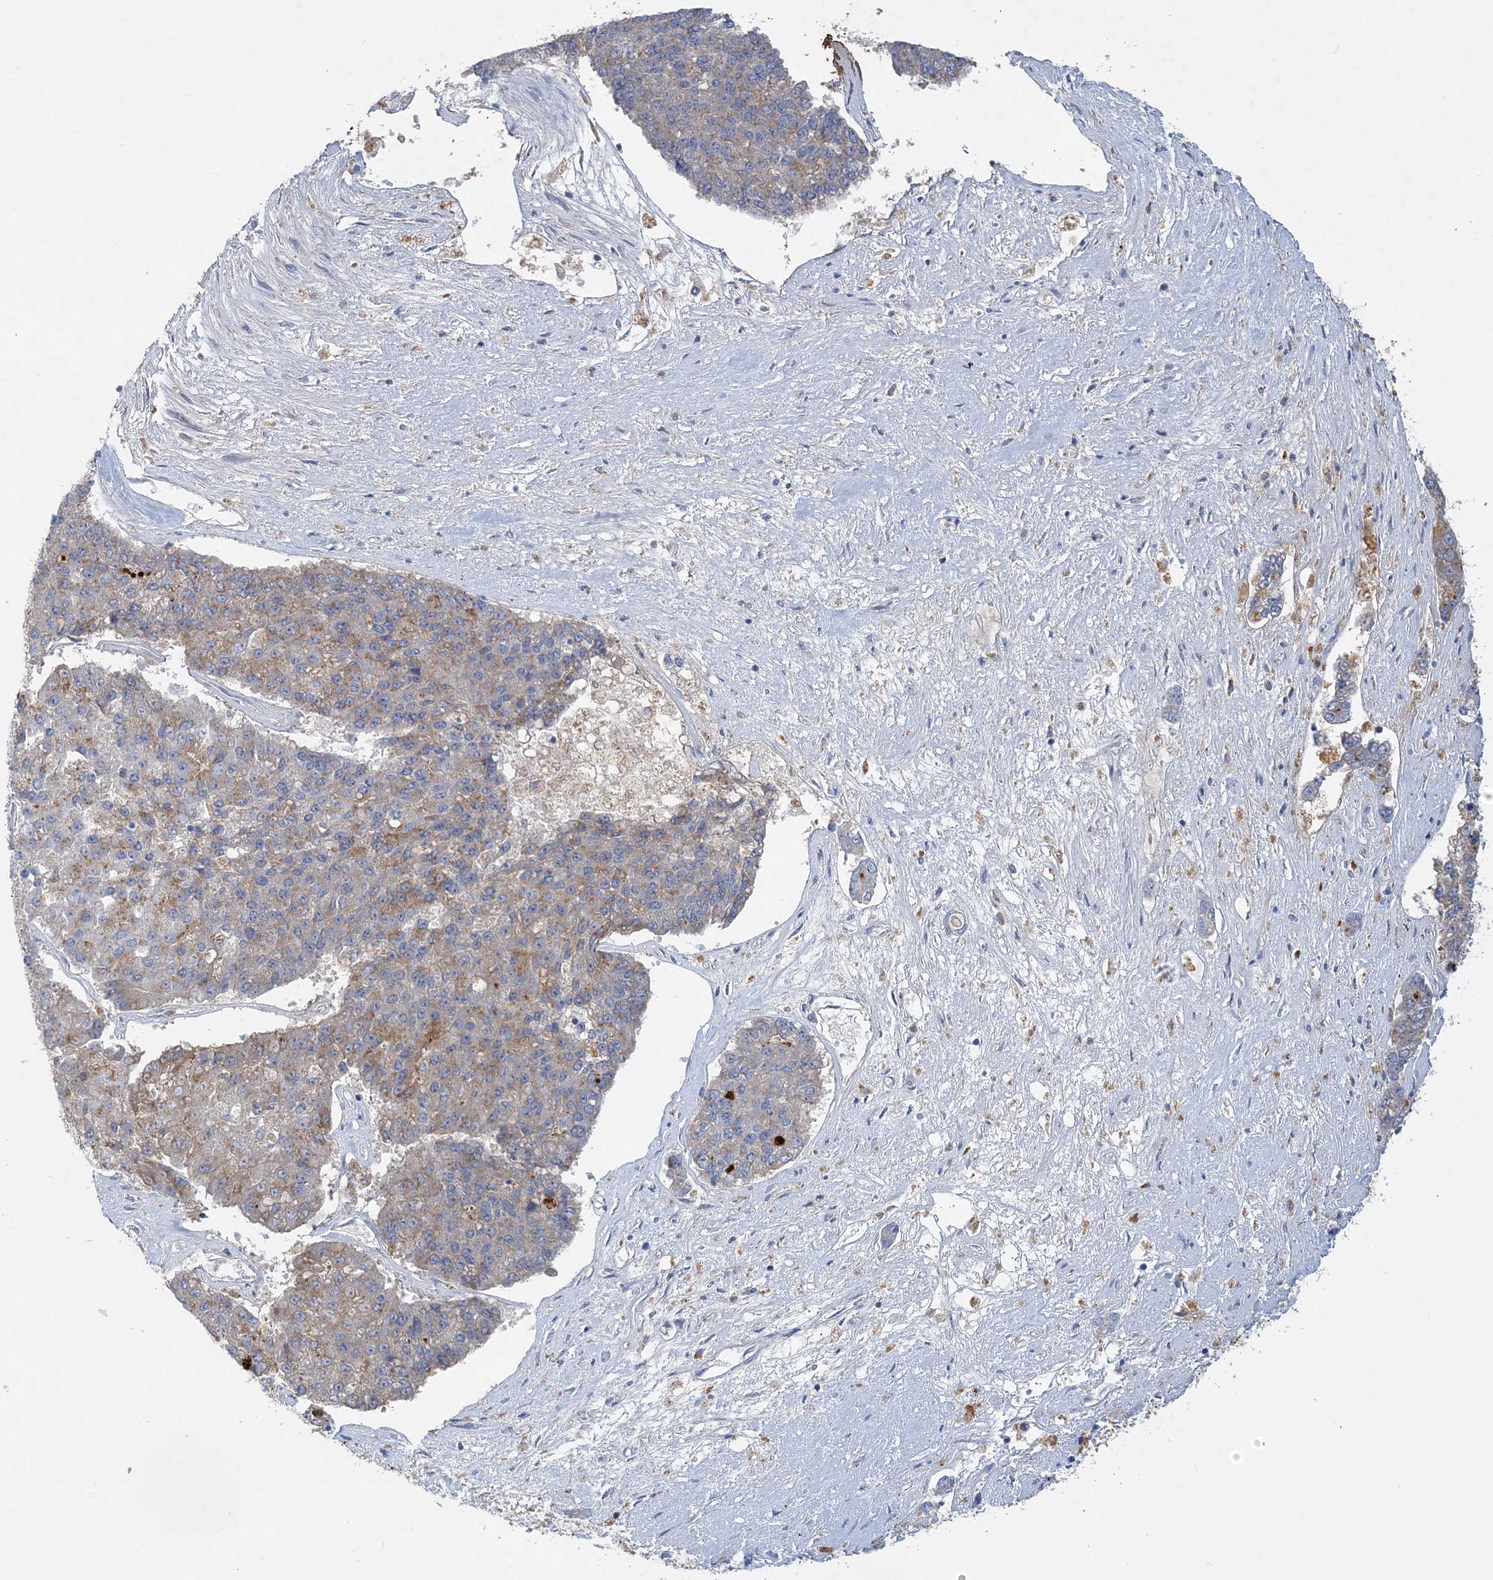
{"staining": {"intensity": "moderate", "quantity": ">75%", "location": "cytoplasmic/membranous"}, "tissue": "pancreatic cancer", "cell_type": "Tumor cells", "image_type": "cancer", "snomed": [{"axis": "morphology", "description": "Adenocarcinoma, NOS"}, {"axis": "topography", "description": "Pancreas"}], "caption": "This photomicrograph demonstrates immunohistochemistry (IHC) staining of pancreatic cancer, with medium moderate cytoplasmic/membranous staining in about >75% of tumor cells.", "gene": "GRINA", "patient": {"sex": "male", "age": 50}}